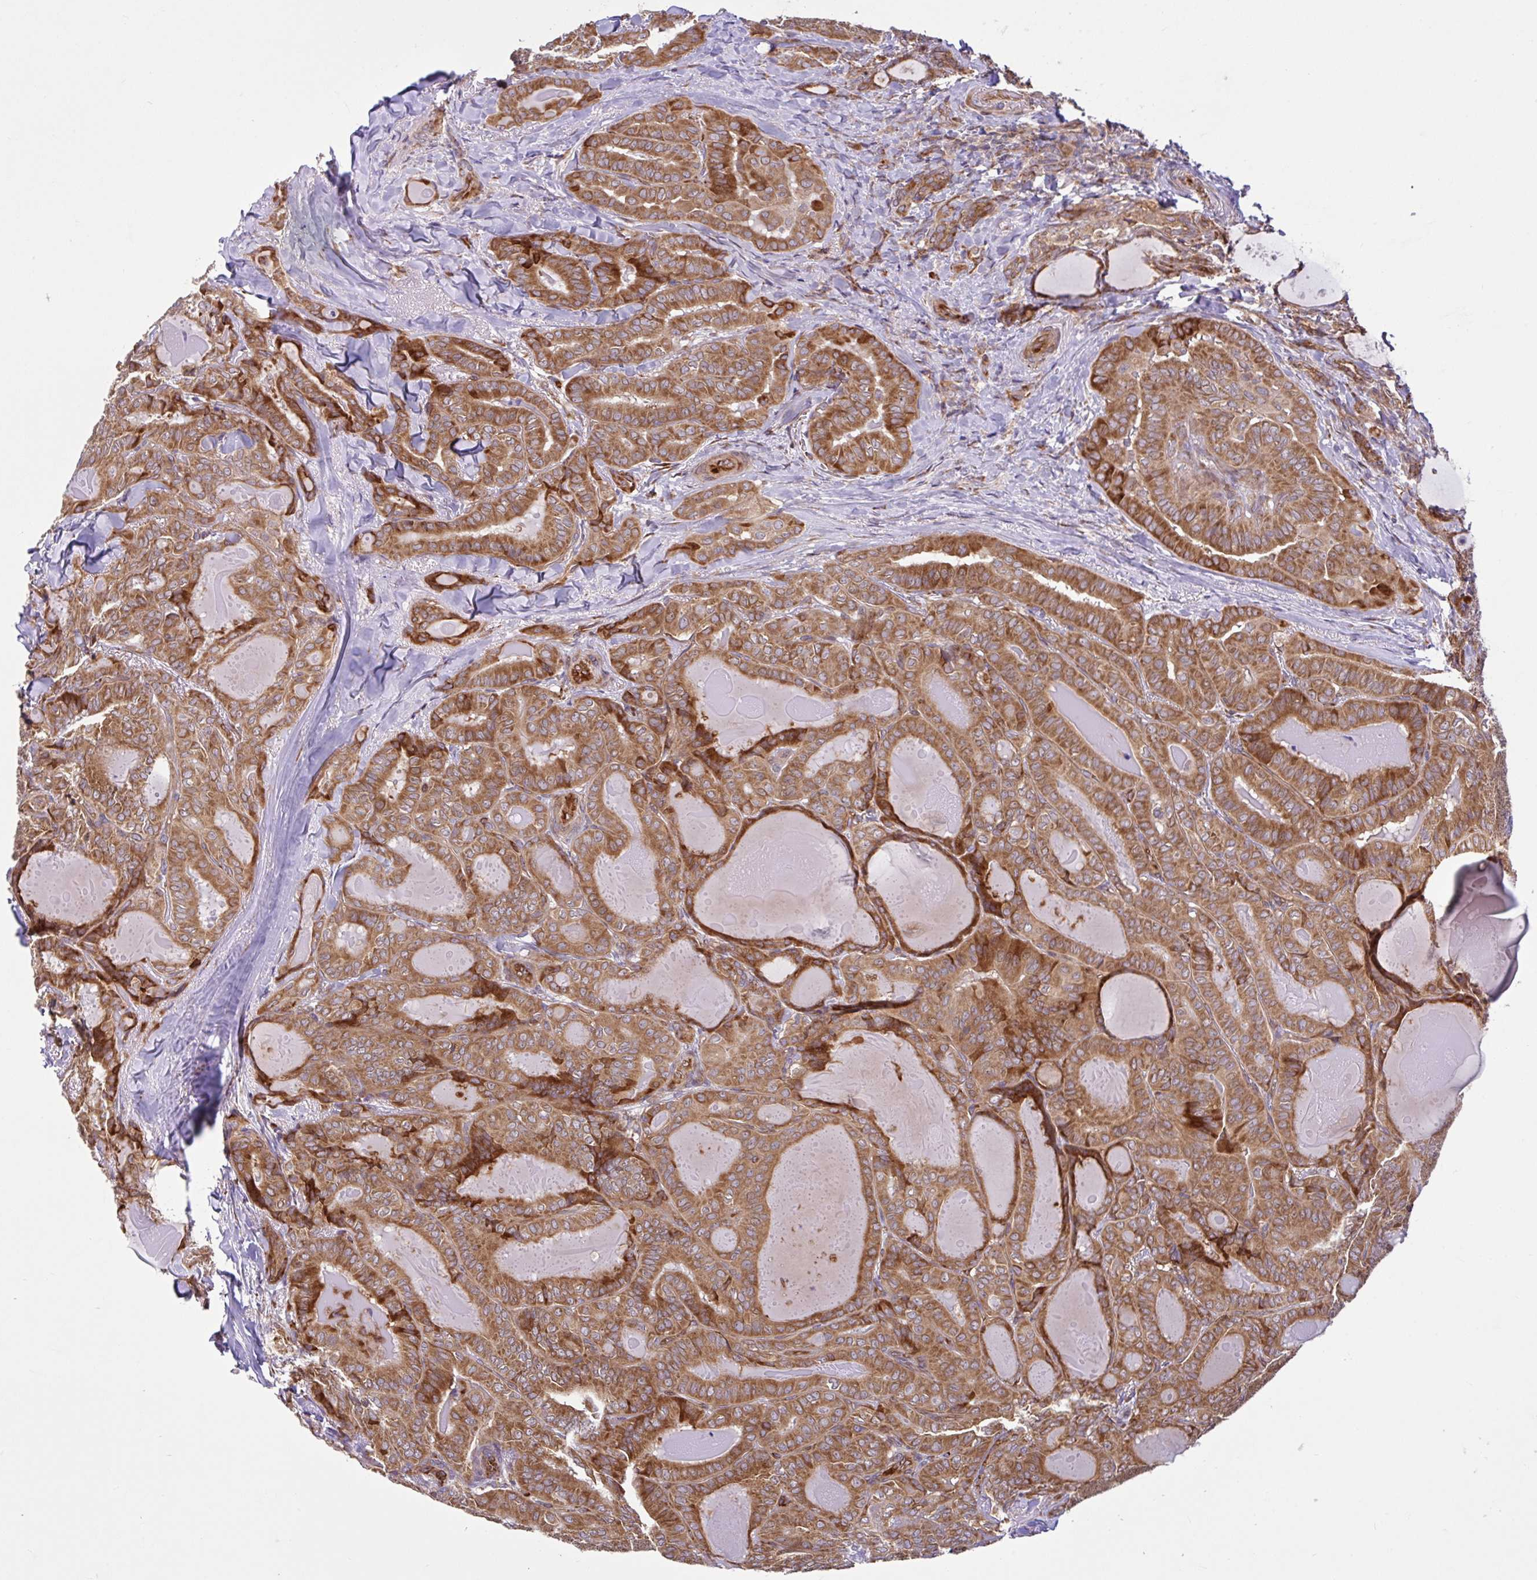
{"staining": {"intensity": "moderate", "quantity": ">75%", "location": "cytoplasmic/membranous"}, "tissue": "thyroid cancer", "cell_type": "Tumor cells", "image_type": "cancer", "snomed": [{"axis": "morphology", "description": "Papillary adenocarcinoma, NOS"}, {"axis": "topography", "description": "Thyroid gland"}], "caption": "The photomicrograph shows staining of thyroid cancer, revealing moderate cytoplasmic/membranous protein staining (brown color) within tumor cells.", "gene": "NTPCR", "patient": {"sex": "female", "age": 68}}